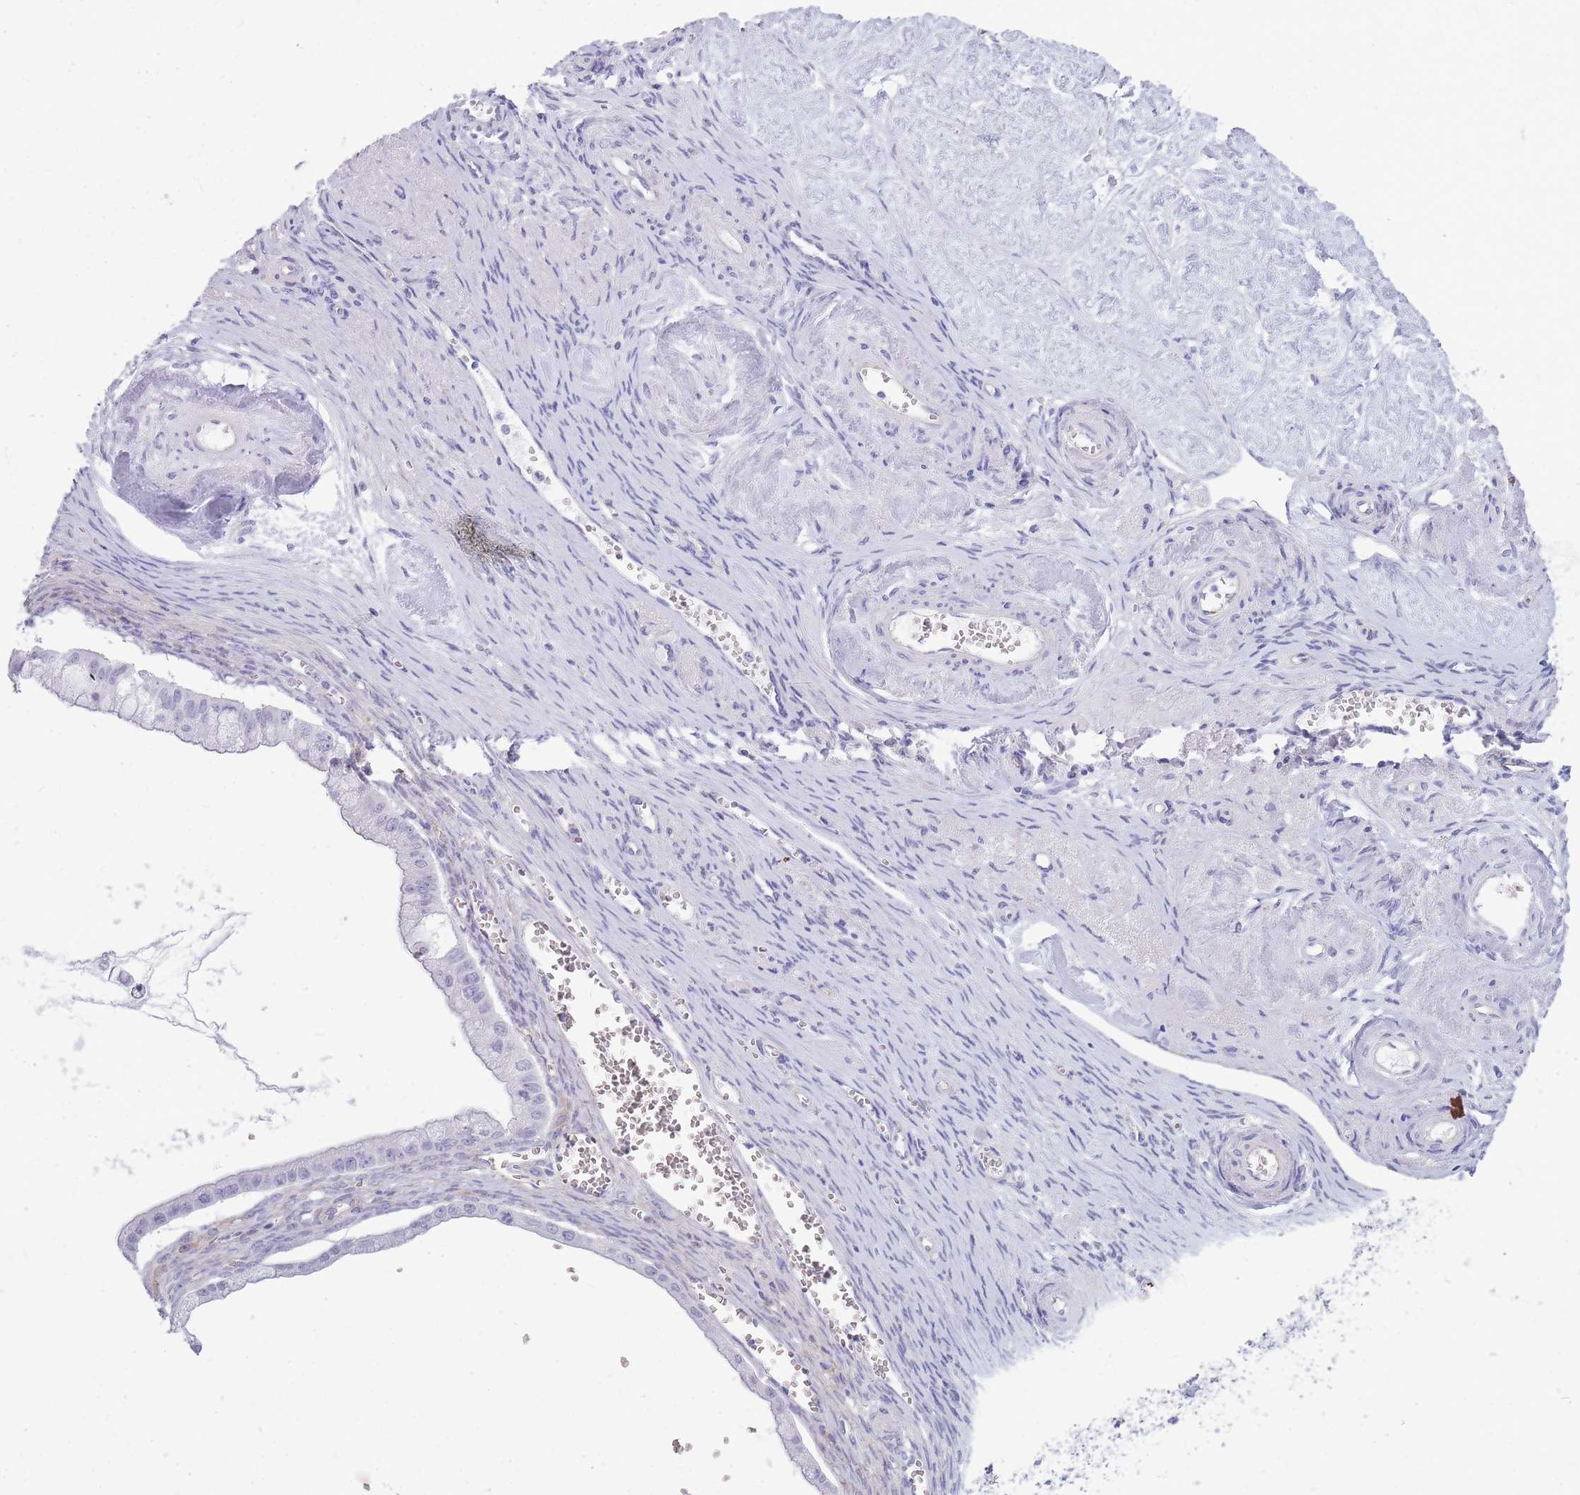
{"staining": {"intensity": "negative", "quantity": "none", "location": "none"}, "tissue": "ovarian cancer", "cell_type": "Tumor cells", "image_type": "cancer", "snomed": [{"axis": "morphology", "description": "Cystadenocarcinoma, mucinous, NOS"}, {"axis": "topography", "description": "Ovary"}], "caption": "Immunohistochemistry micrograph of neoplastic tissue: human ovarian mucinous cystadenocarcinoma stained with DAB (3,3'-diaminobenzidine) exhibits no significant protein expression in tumor cells.", "gene": "MTSS2", "patient": {"sex": "female", "age": 59}}